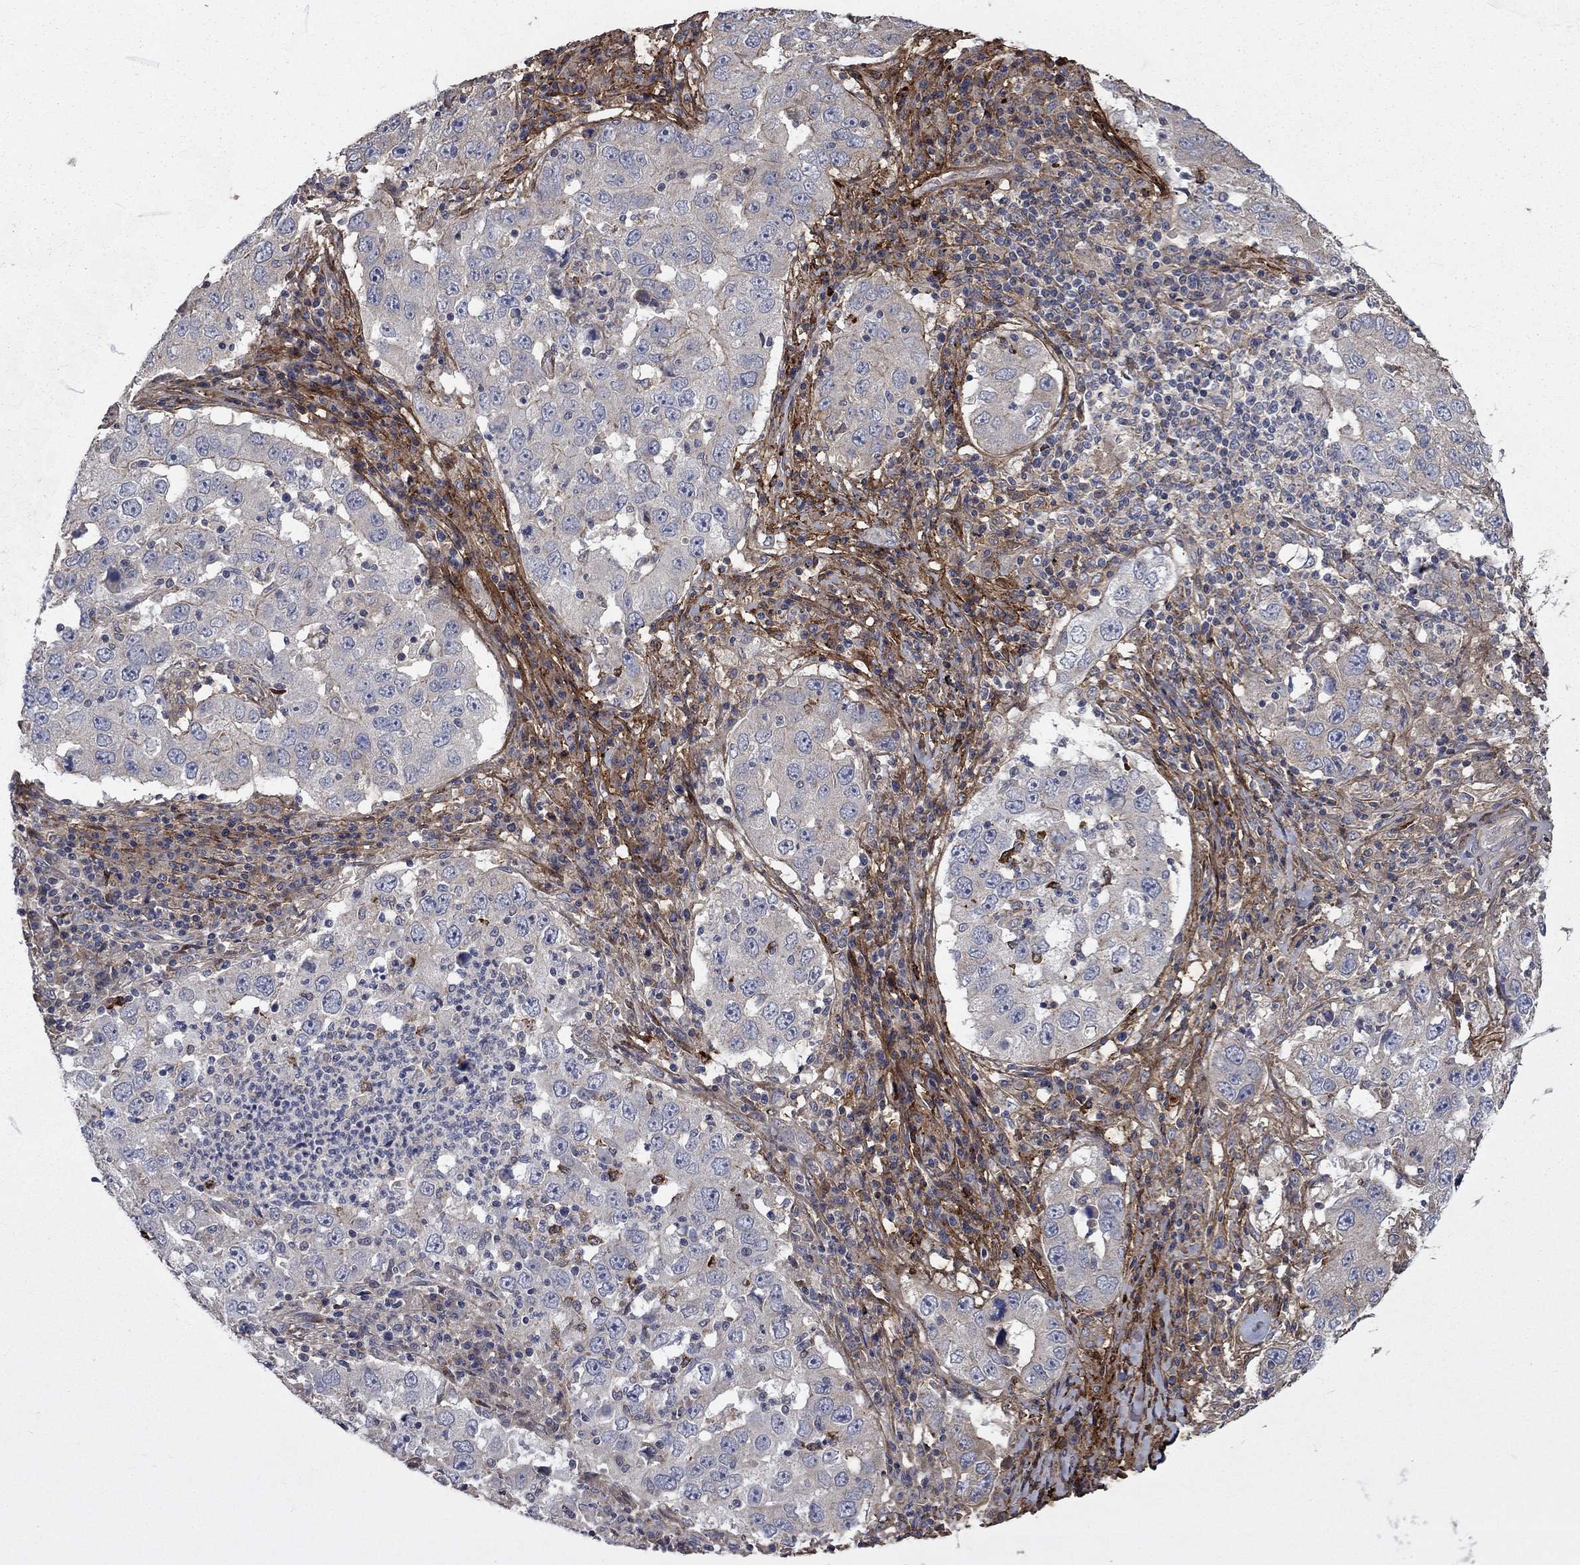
{"staining": {"intensity": "negative", "quantity": "none", "location": "none"}, "tissue": "lung cancer", "cell_type": "Tumor cells", "image_type": "cancer", "snomed": [{"axis": "morphology", "description": "Adenocarcinoma, NOS"}, {"axis": "topography", "description": "Lung"}], "caption": "Immunohistochemistry of lung cancer demonstrates no positivity in tumor cells. (DAB immunohistochemistry, high magnification).", "gene": "VCAN", "patient": {"sex": "male", "age": 73}}